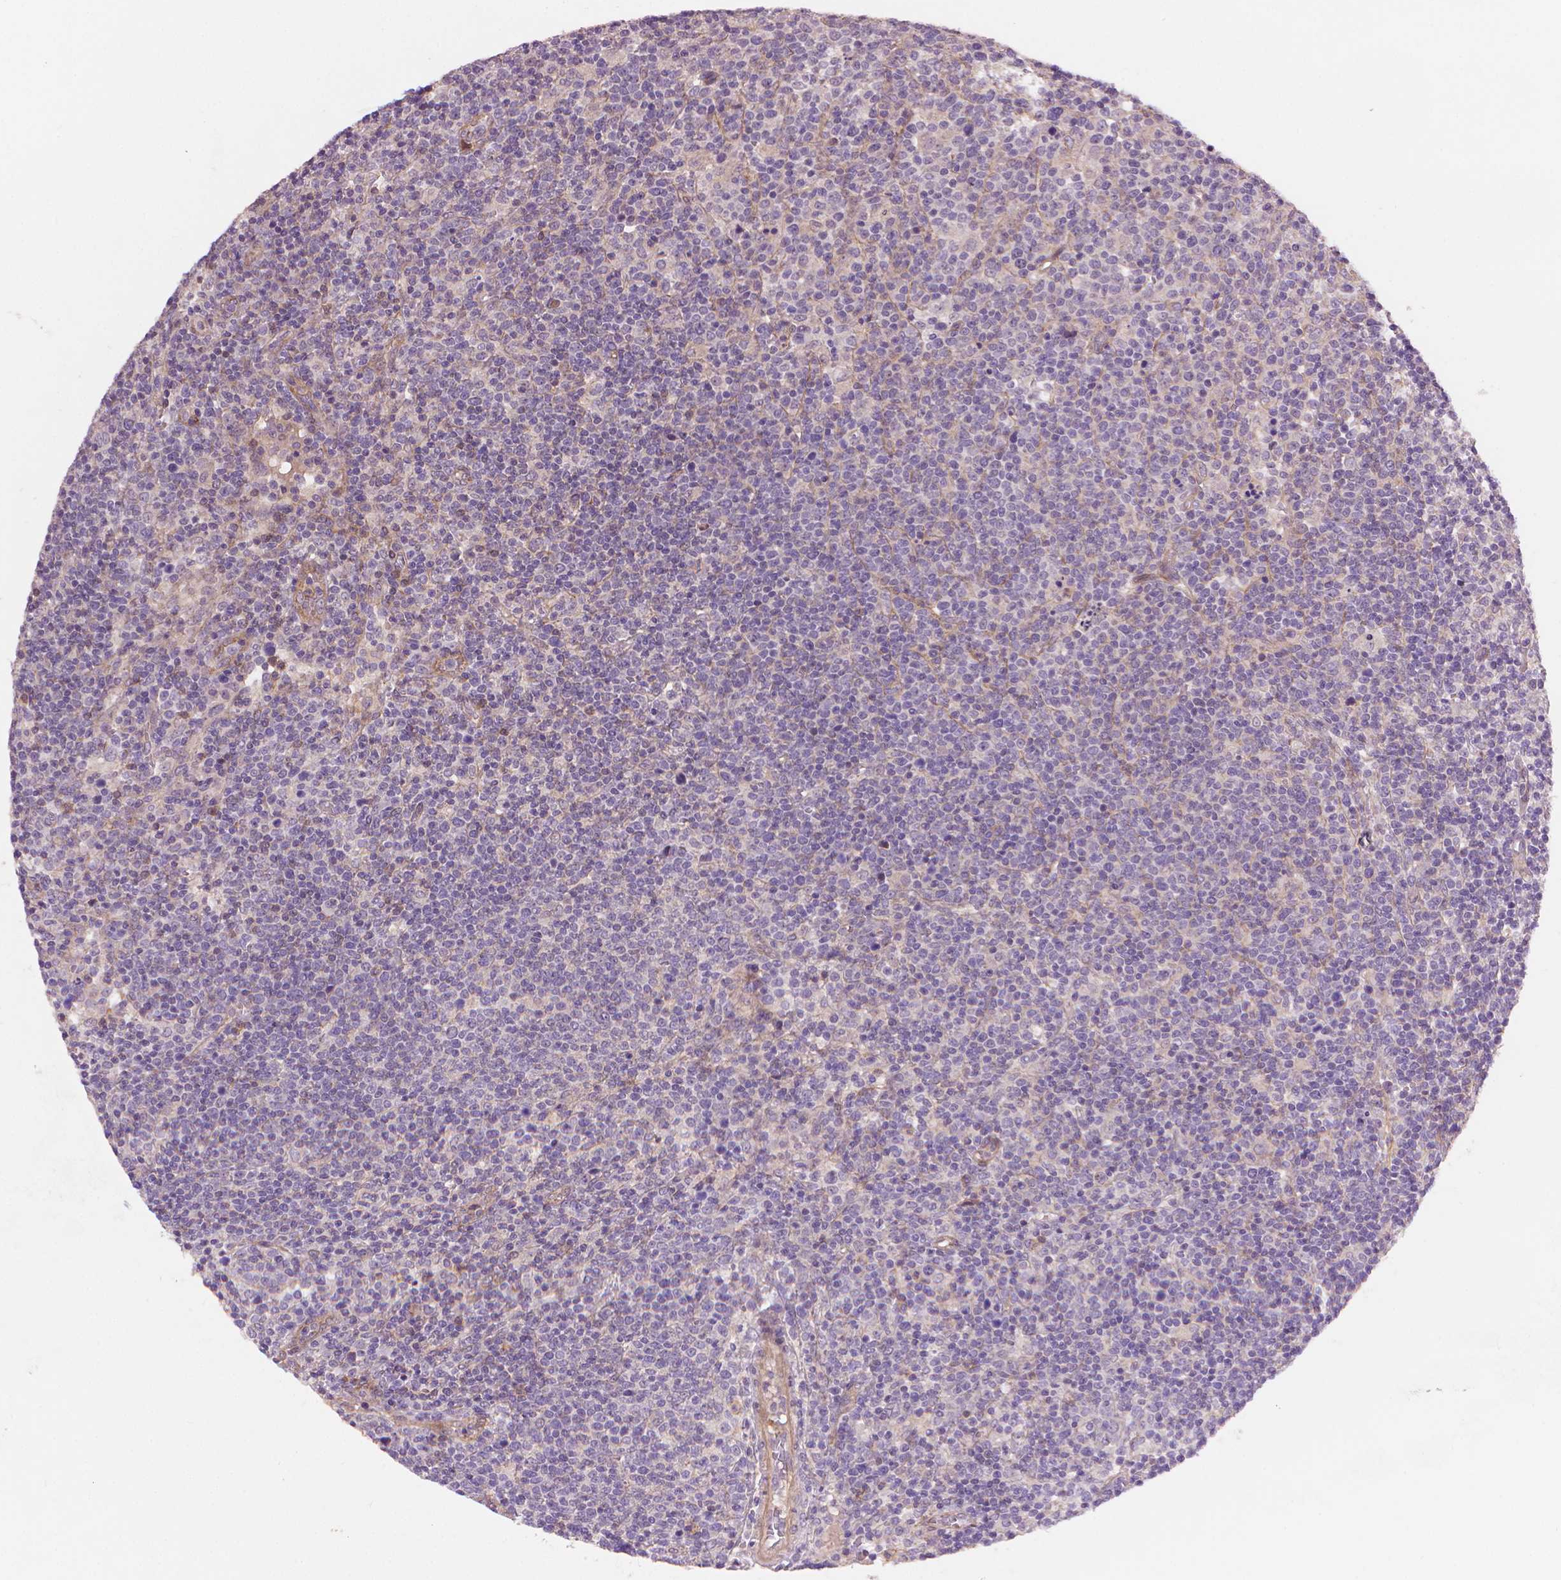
{"staining": {"intensity": "negative", "quantity": "none", "location": "none"}, "tissue": "lymphoma", "cell_type": "Tumor cells", "image_type": "cancer", "snomed": [{"axis": "morphology", "description": "Malignant lymphoma, non-Hodgkin's type, High grade"}, {"axis": "topography", "description": "Lymph node"}], "caption": "This micrograph is of malignant lymphoma, non-Hodgkin's type (high-grade) stained with immunohistochemistry to label a protein in brown with the nuclei are counter-stained blue. There is no staining in tumor cells.", "gene": "AMMECR1", "patient": {"sex": "male", "age": 61}}